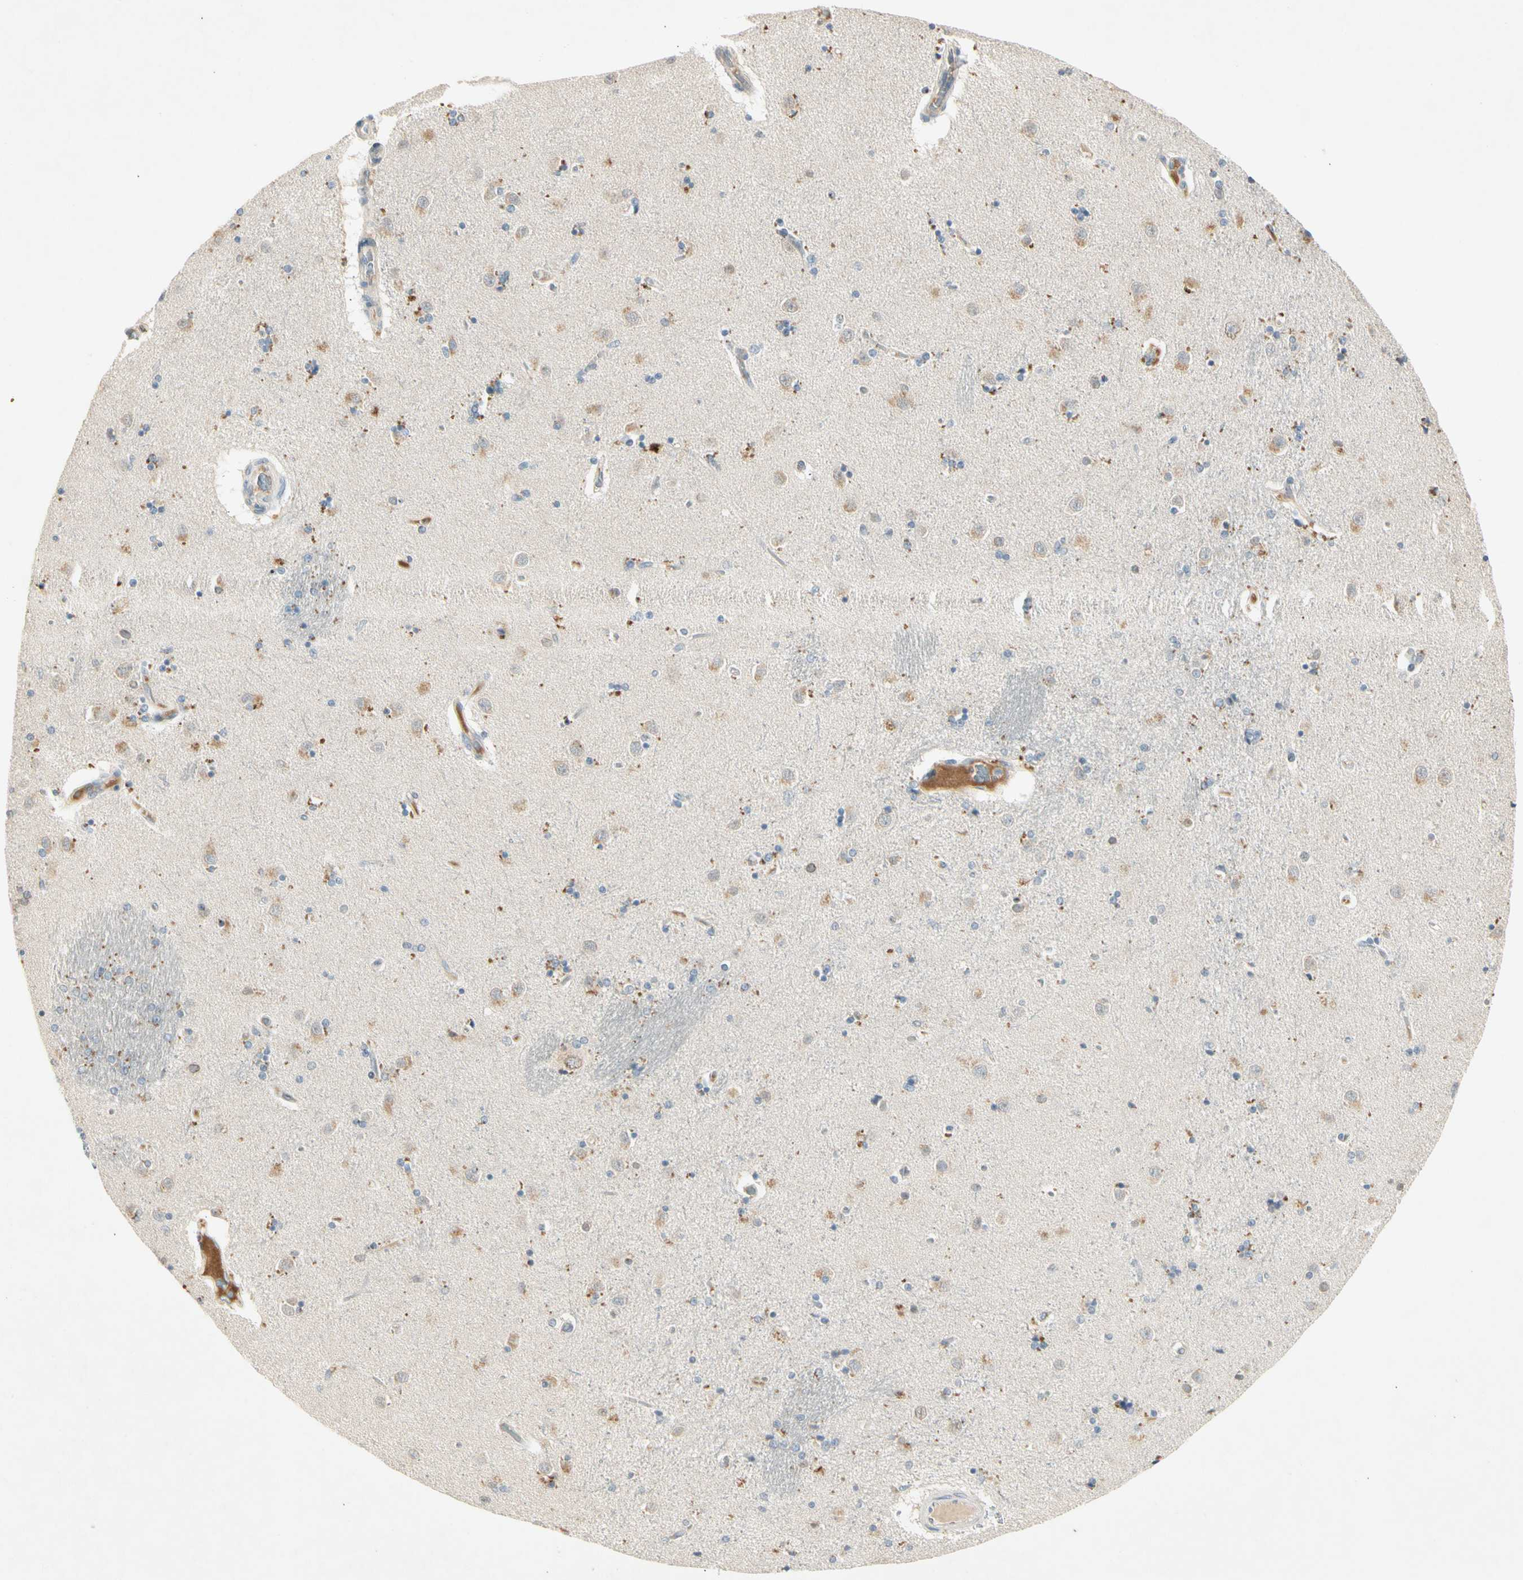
{"staining": {"intensity": "negative", "quantity": "none", "location": "none"}, "tissue": "caudate", "cell_type": "Glial cells", "image_type": "normal", "snomed": [{"axis": "morphology", "description": "Normal tissue, NOS"}, {"axis": "topography", "description": "Lateral ventricle wall"}], "caption": "Immunohistochemistry image of unremarkable human caudate stained for a protein (brown), which reveals no staining in glial cells. (DAB (3,3'-diaminobenzidine) immunohistochemistry with hematoxylin counter stain).", "gene": "PITX1", "patient": {"sex": "female", "age": 54}}